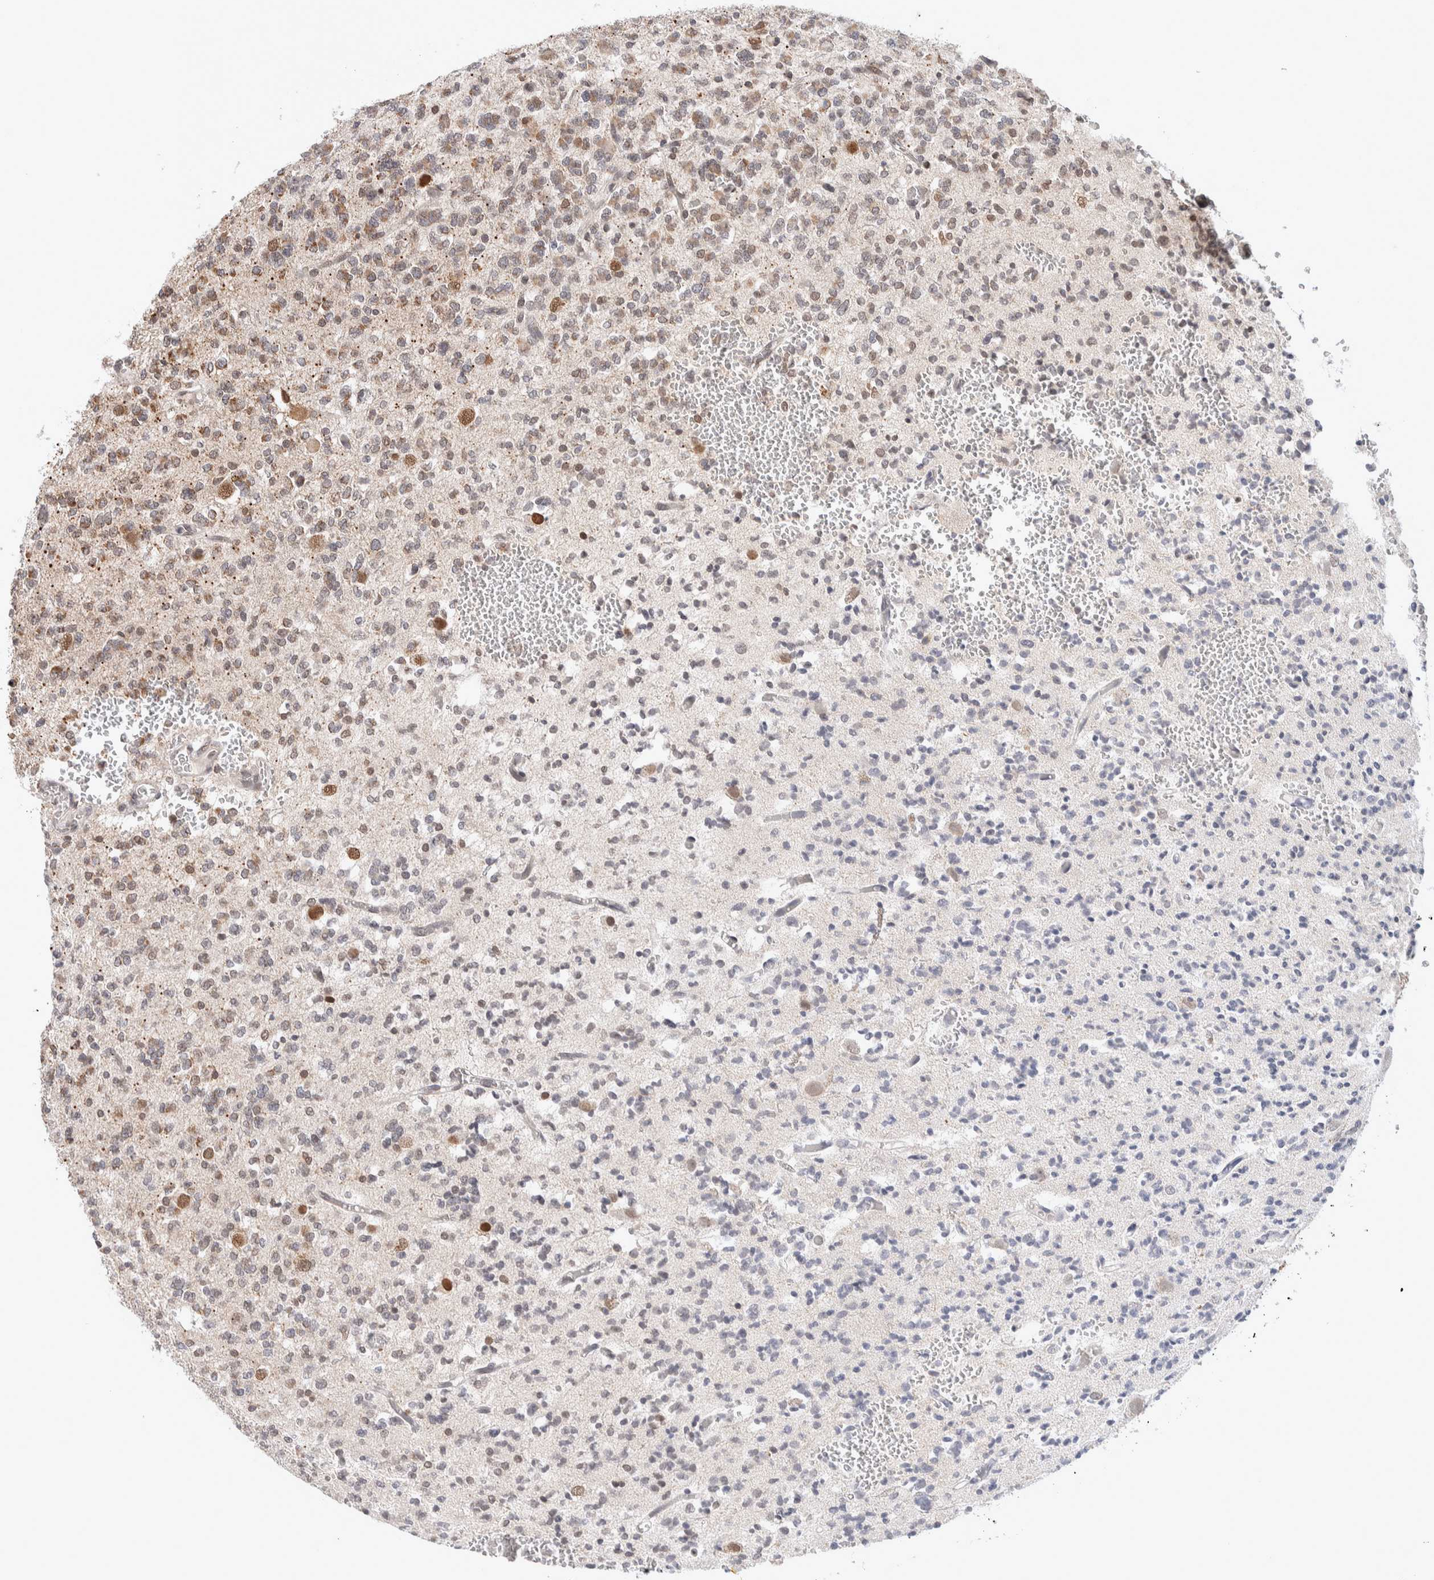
{"staining": {"intensity": "moderate", "quantity": "25%-75%", "location": "cytoplasmic/membranous,nuclear"}, "tissue": "glioma", "cell_type": "Tumor cells", "image_type": "cancer", "snomed": [{"axis": "morphology", "description": "Glioma, malignant, Low grade"}, {"axis": "topography", "description": "Brain"}], "caption": "Human glioma stained with a protein marker displays moderate staining in tumor cells.", "gene": "CRAT", "patient": {"sex": "male", "age": 38}}